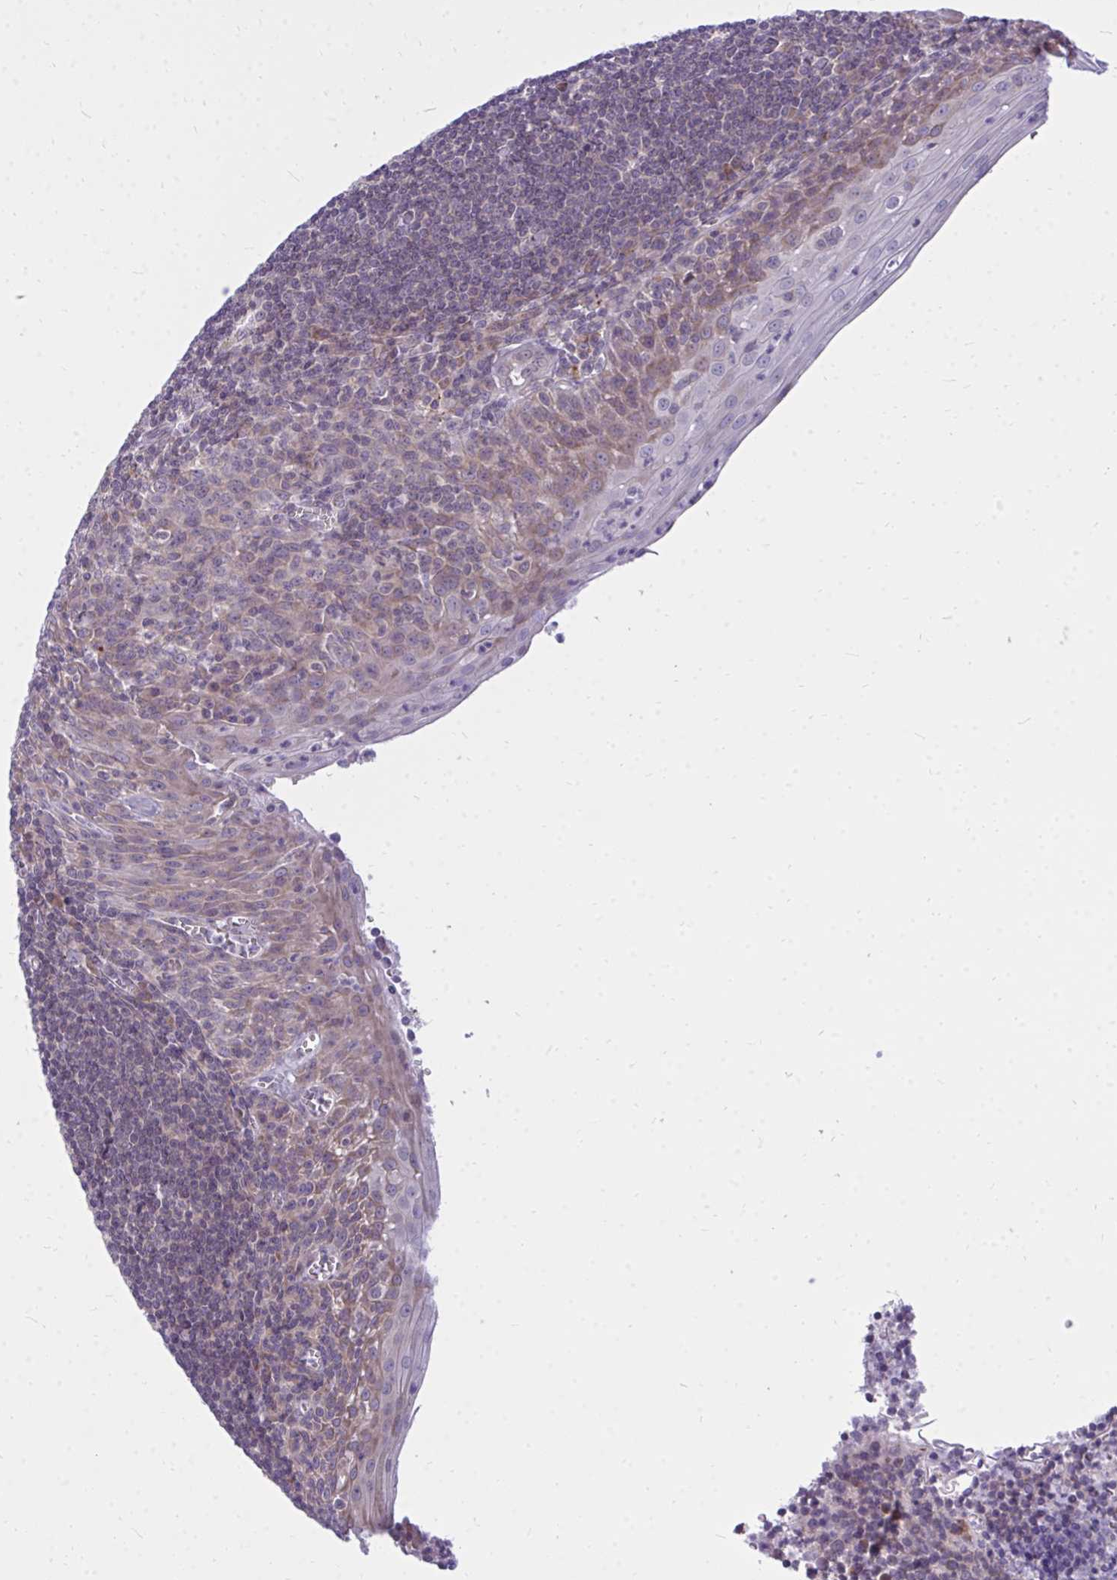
{"staining": {"intensity": "negative", "quantity": "none", "location": "none"}, "tissue": "tonsil", "cell_type": "Germinal center cells", "image_type": "normal", "snomed": [{"axis": "morphology", "description": "Normal tissue, NOS"}, {"axis": "topography", "description": "Tonsil"}], "caption": "Immunohistochemistry micrograph of benign human tonsil stained for a protein (brown), which reveals no staining in germinal center cells.", "gene": "ZSCAN25", "patient": {"sex": "male", "age": 27}}